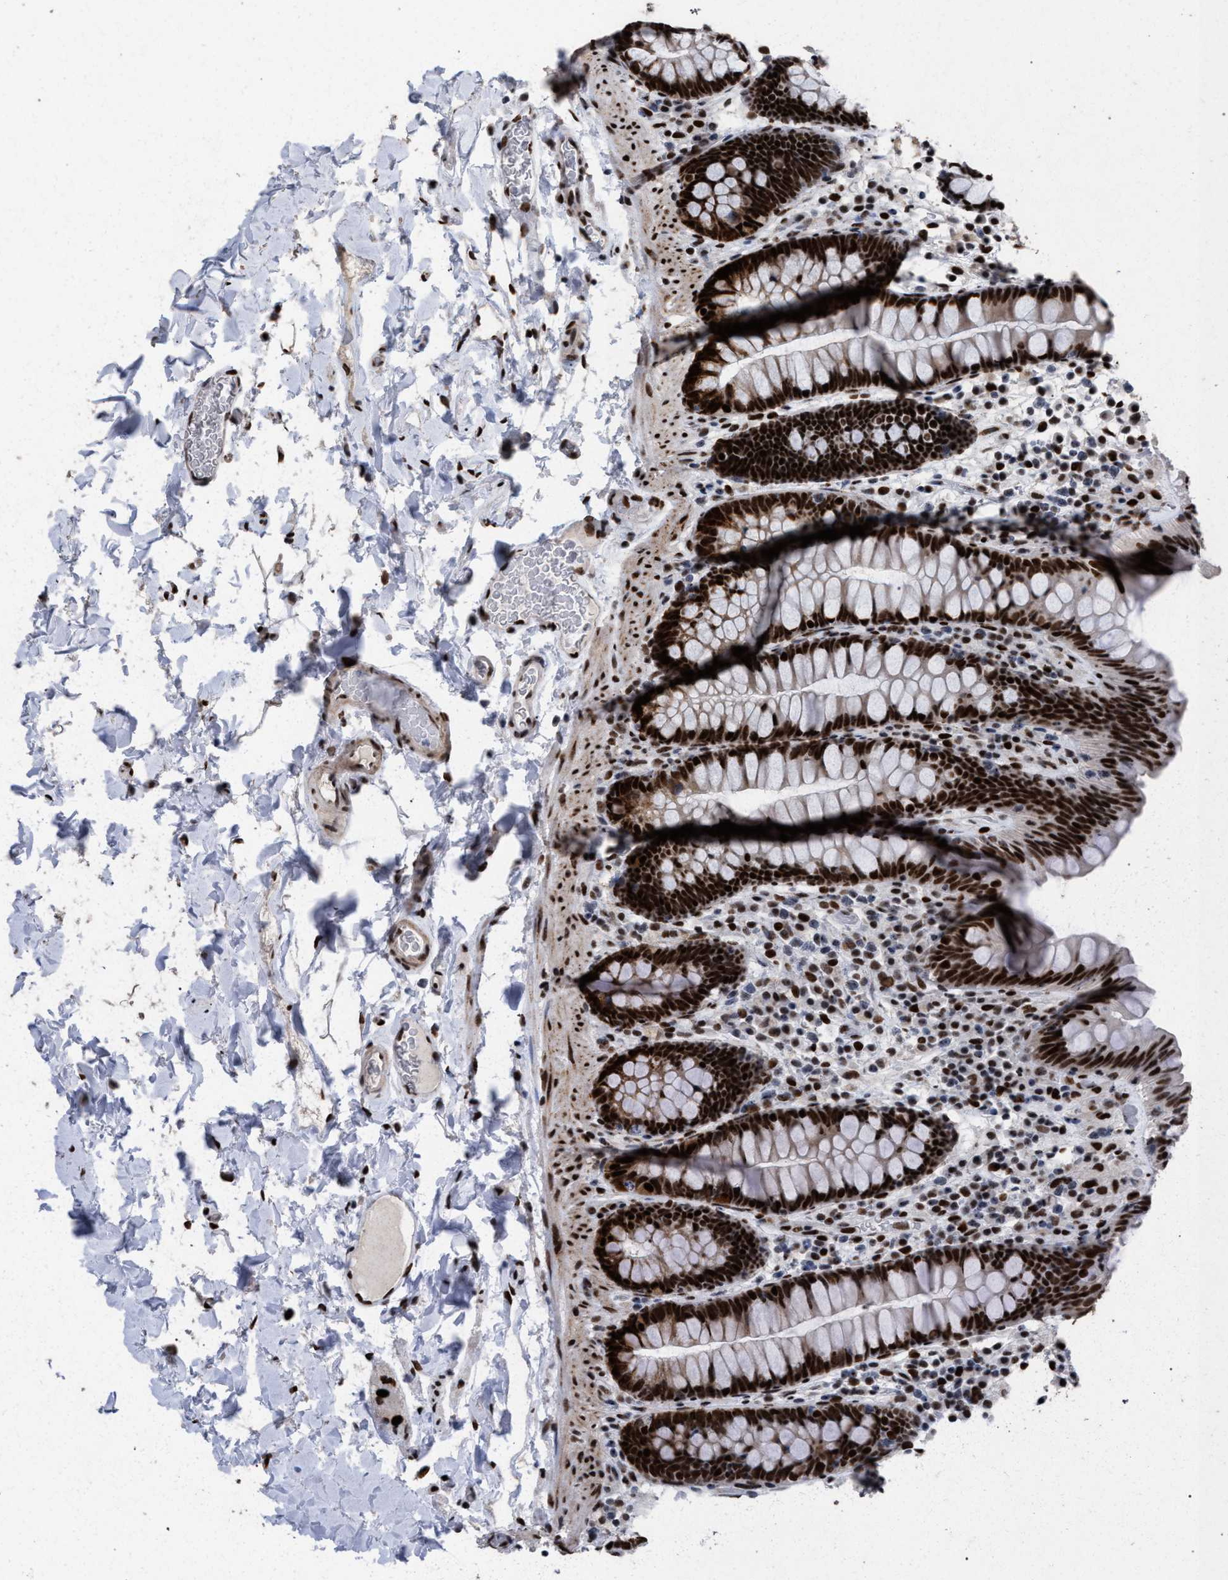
{"staining": {"intensity": "strong", "quantity": ">75%", "location": "nuclear"}, "tissue": "colon", "cell_type": "Endothelial cells", "image_type": "normal", "snomed": [{"axis": "morphology", "description": "Normal tissue, NOS"}, {"axis": "topography", "description": "Colon"}], "caption": "IHC micrograph of unremarkable colon stained for a protein (brown), which displays high levels of strong nuclear expression in about >75% of endothelial cells.", "gene": "TP53BP1", "patient": {"sex": "female", "age": 80}}